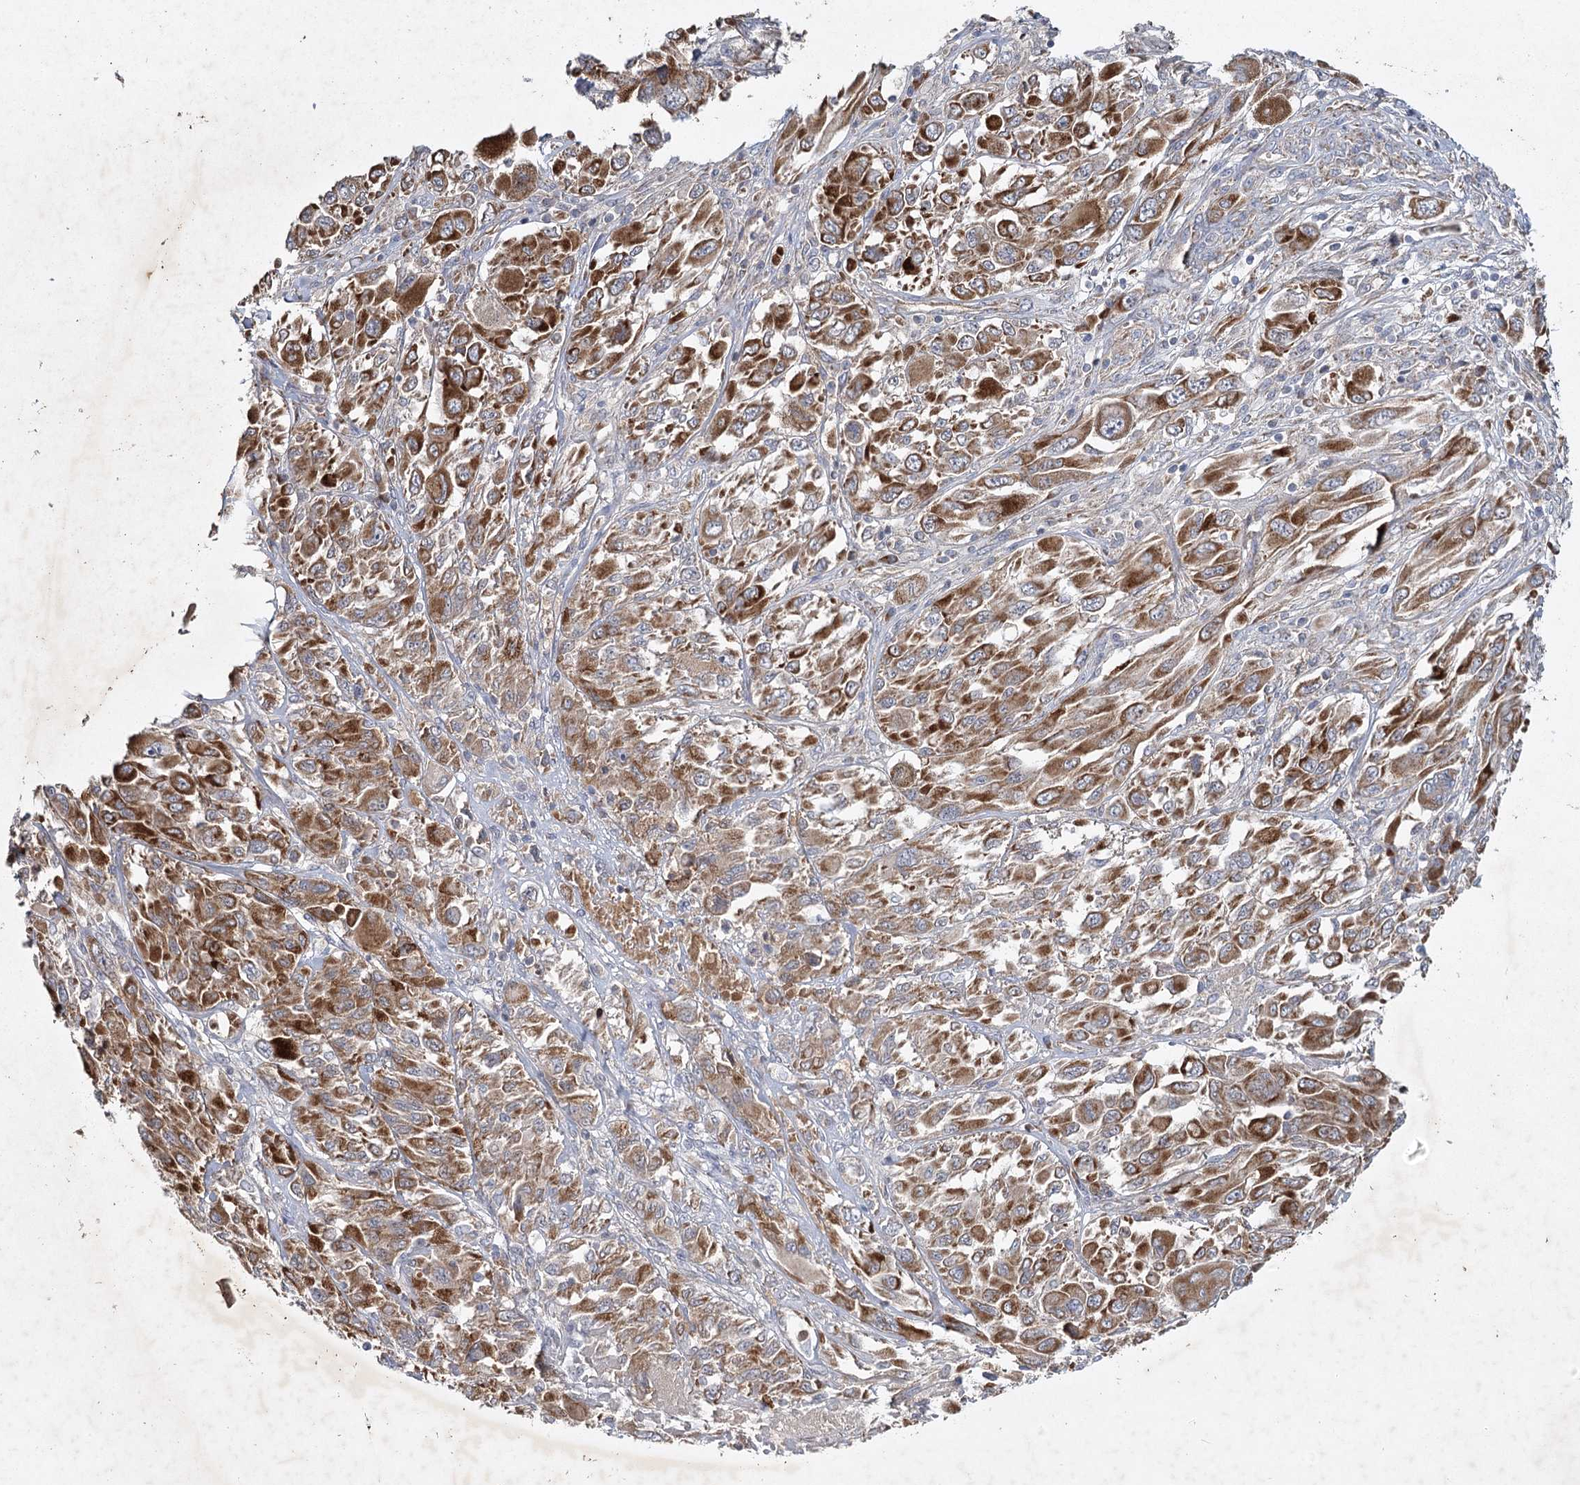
{"staining": {"intensity": "strong", "quantity": ">75%", "location": "cytoplasmic/membranous"}, "tissue": "melanoma", "cell_type": "Tumor cells", "image_type": "cancer", "snomed": [{"axis": "morphology", "description": "Malignant melanoma, NOS"}, {"axis": "topography", "description": "Skin"}], "caption": "Malignant melanoma was stained to show a protein in brown. There is high levels of strong cytoplasmic/membranous positivity in approximately >75% of tumor cells.", "gene": "MRPL44", "patient": {"sex": "female", "age": 91}}